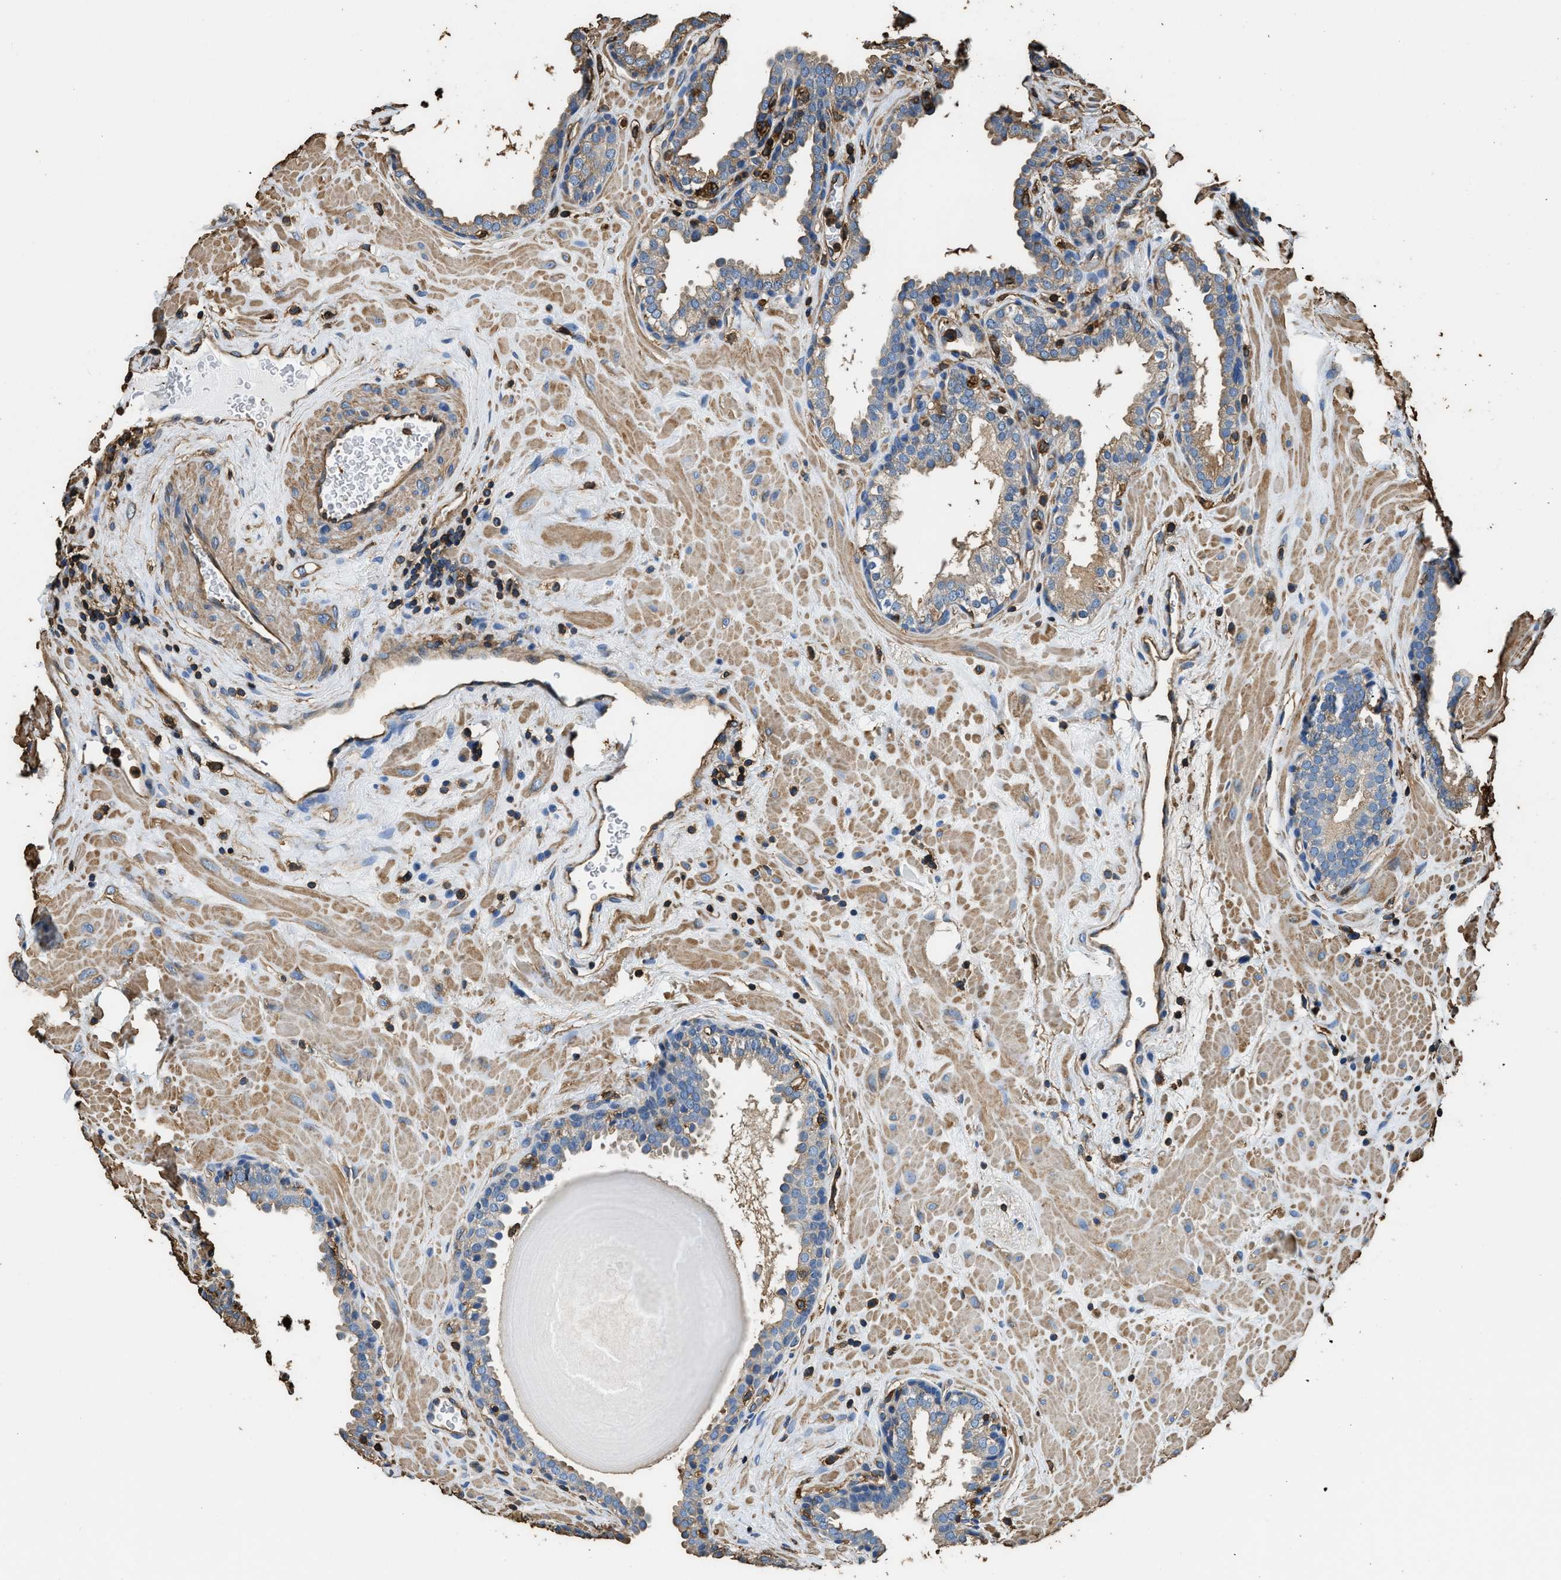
{"staining": {"intensity": "moderate", "quantity": "25%-75%", "location": "cytoplasmic/membranous"}, "tissue": "prostate", "cell_type": "Glandular cells", "image_type": "normal", "snomed": [{"axis": "morphology", "description": "Normal tissue, NOS"}, {"axis": "topography", "description": "Prostate"}], "caption": "Immunohistochemical staining of unremarkable human prostate exhibits 25%-75% levels of moderate cytoplasmic/membranous protein expression in about 25%-75% of glandular cells.", "gene": "ACCS", "patient": {"sex": "male", "age": 51}}